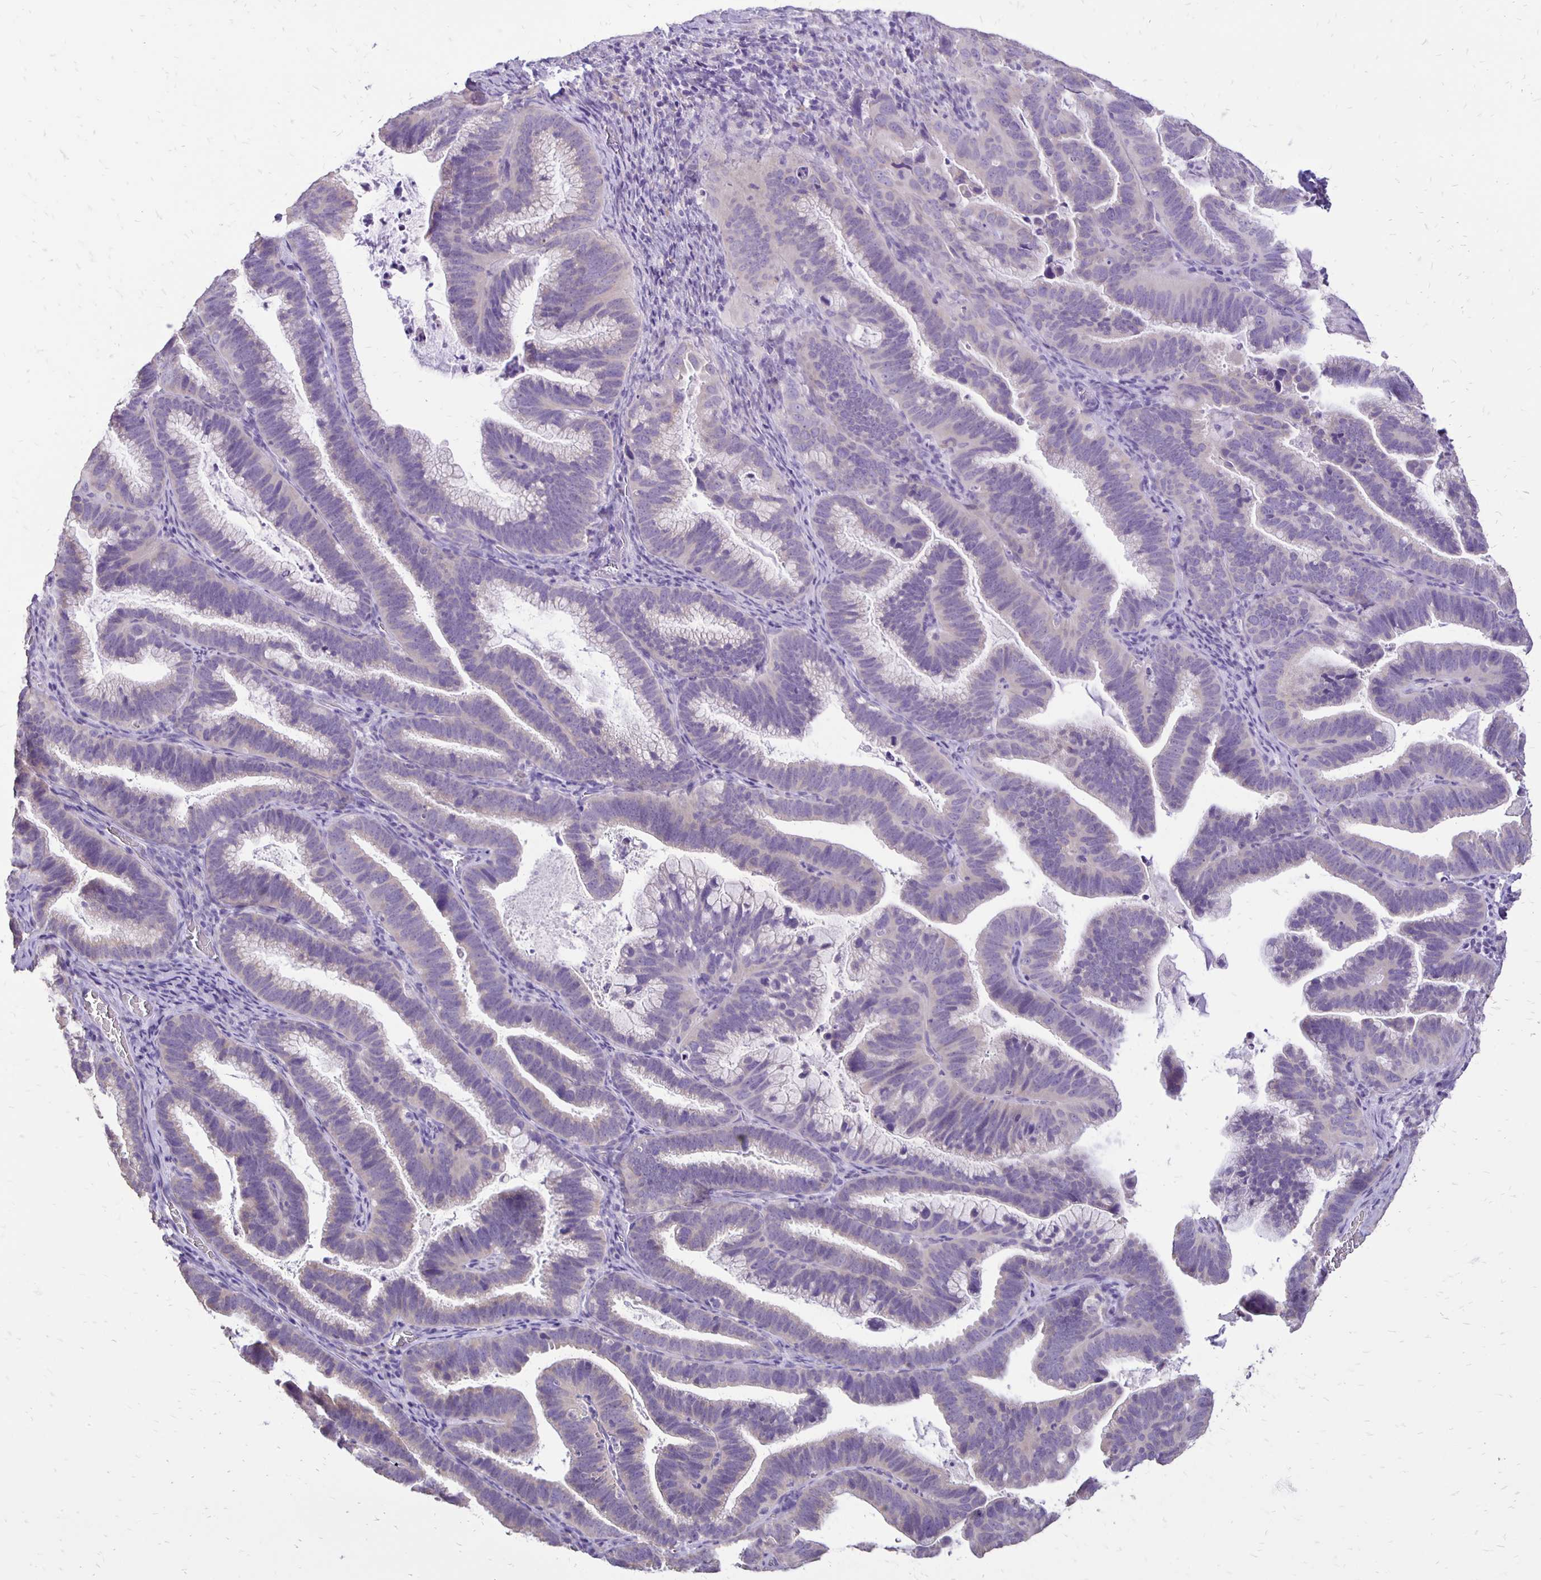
{"staining": {"intensity": "negative", "quantity": "none", "location": "none"}, "tissue": "cervical cancer", "cell_type": "Tumor cells", "image_type": "cancer", "snomed": [{"axis": "morphology", "description": "Adenocarcinoma, NOS"}, {"axis": "topography", "description": "Cervix"}], "caption": "IHC image of neoplastic tissue: human cervical cancer (adenocarcinoma) stained with DAB (3,3'-diaminobenzidine) shows no significant protein positivity in tumor cells.", "gene": "ANKRD45", "patient": {"sex": "female", "age": 61}}